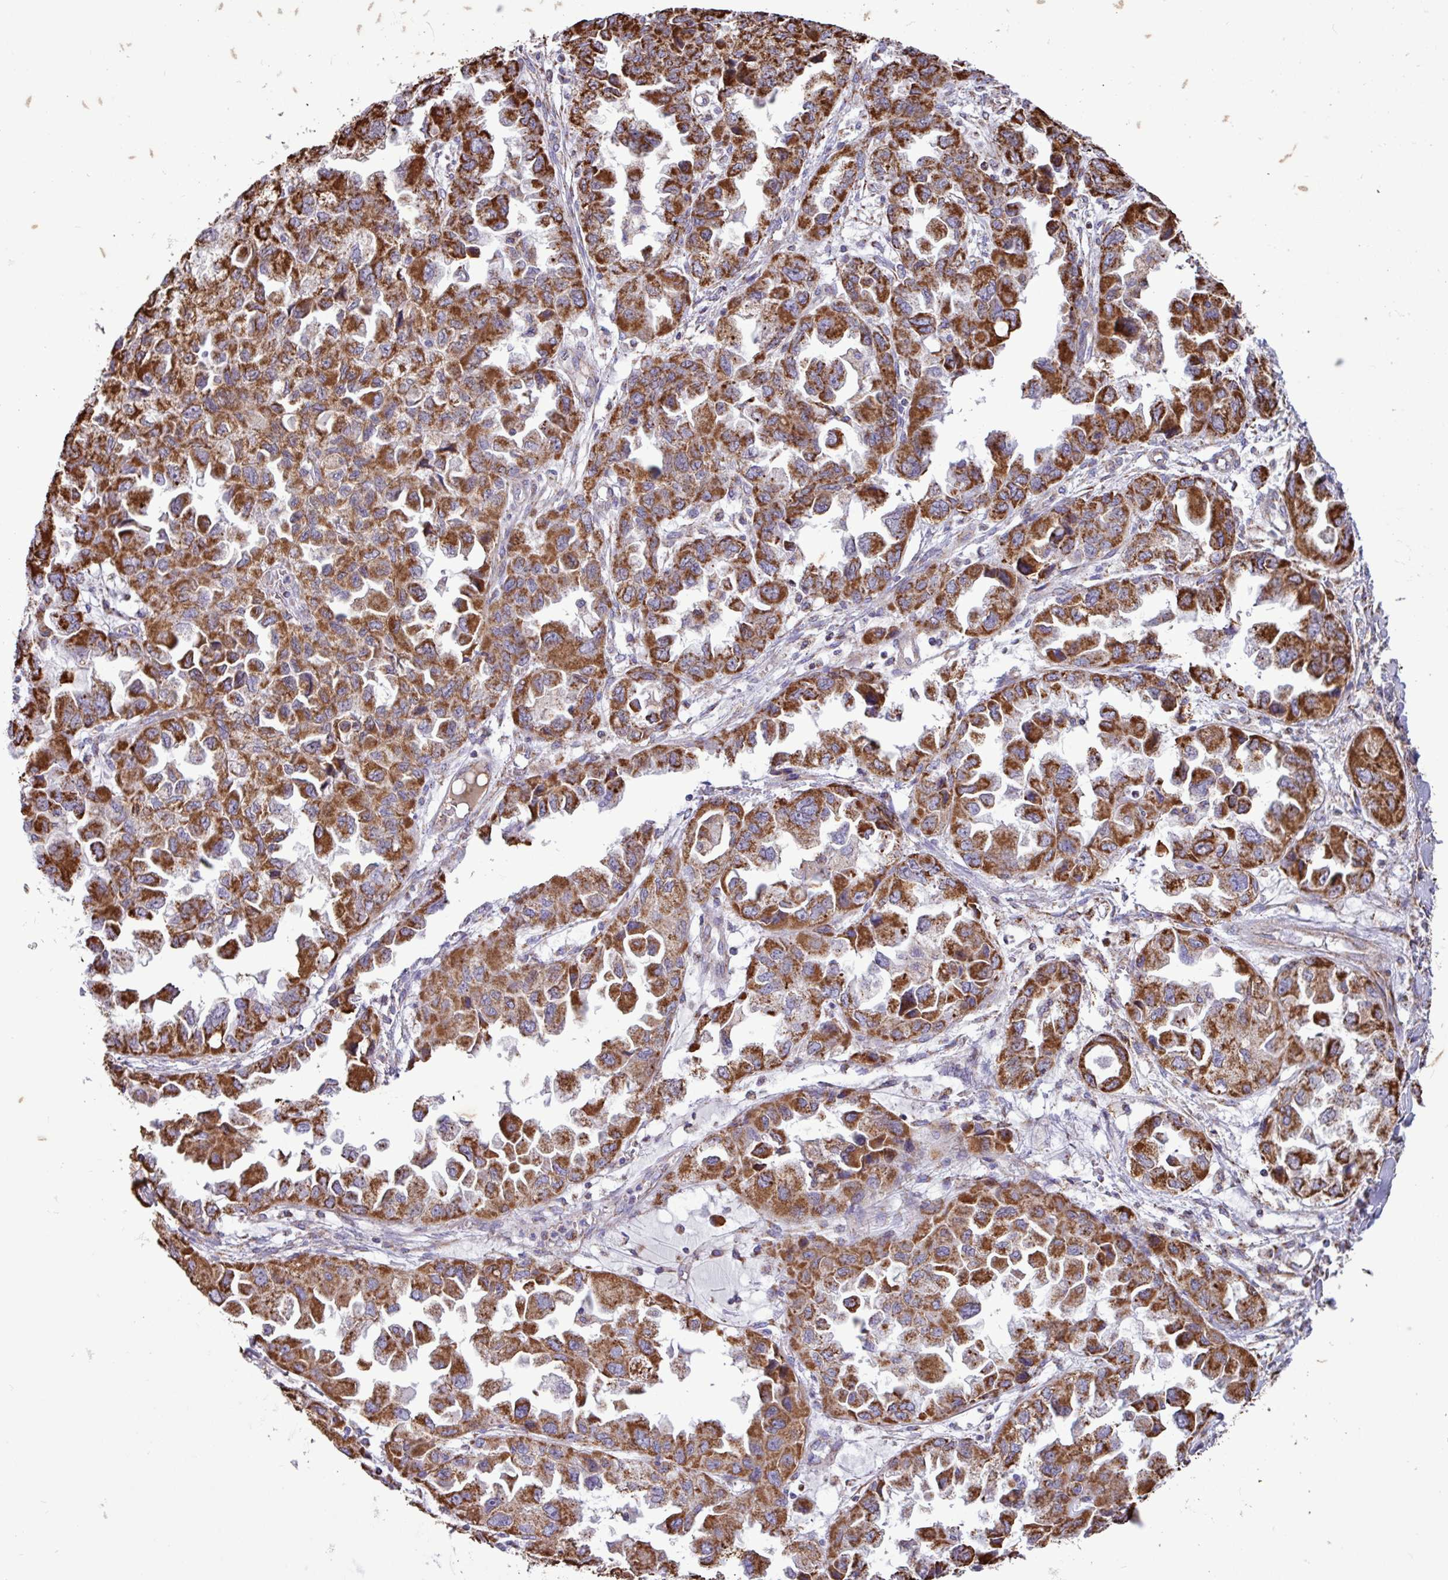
{"staining": {"intensity": "strong", "quantity": ">75%", "location": "cytoplasmic/membranous"}, "tissue": "ovarian cancer", "cell_type": "Tumor cells", "image_type": "cancer", "snomed": [{"axis": "morphology", "description": "Cystadenocarcinoma, serous, NOS"}, {"axis": "topography", "description": "Ovary"}], "caption": "A high-resolution photomicrograph shows immunohistochemistry (IHC) staining of ovarian cancer (serous cystadenocarcinoma), which shows strong cytoplasmic/membranous positivity in about >75% of tumor cells.", "gene": "RTL3", "patient": {"sex": "female", "age": 84}}